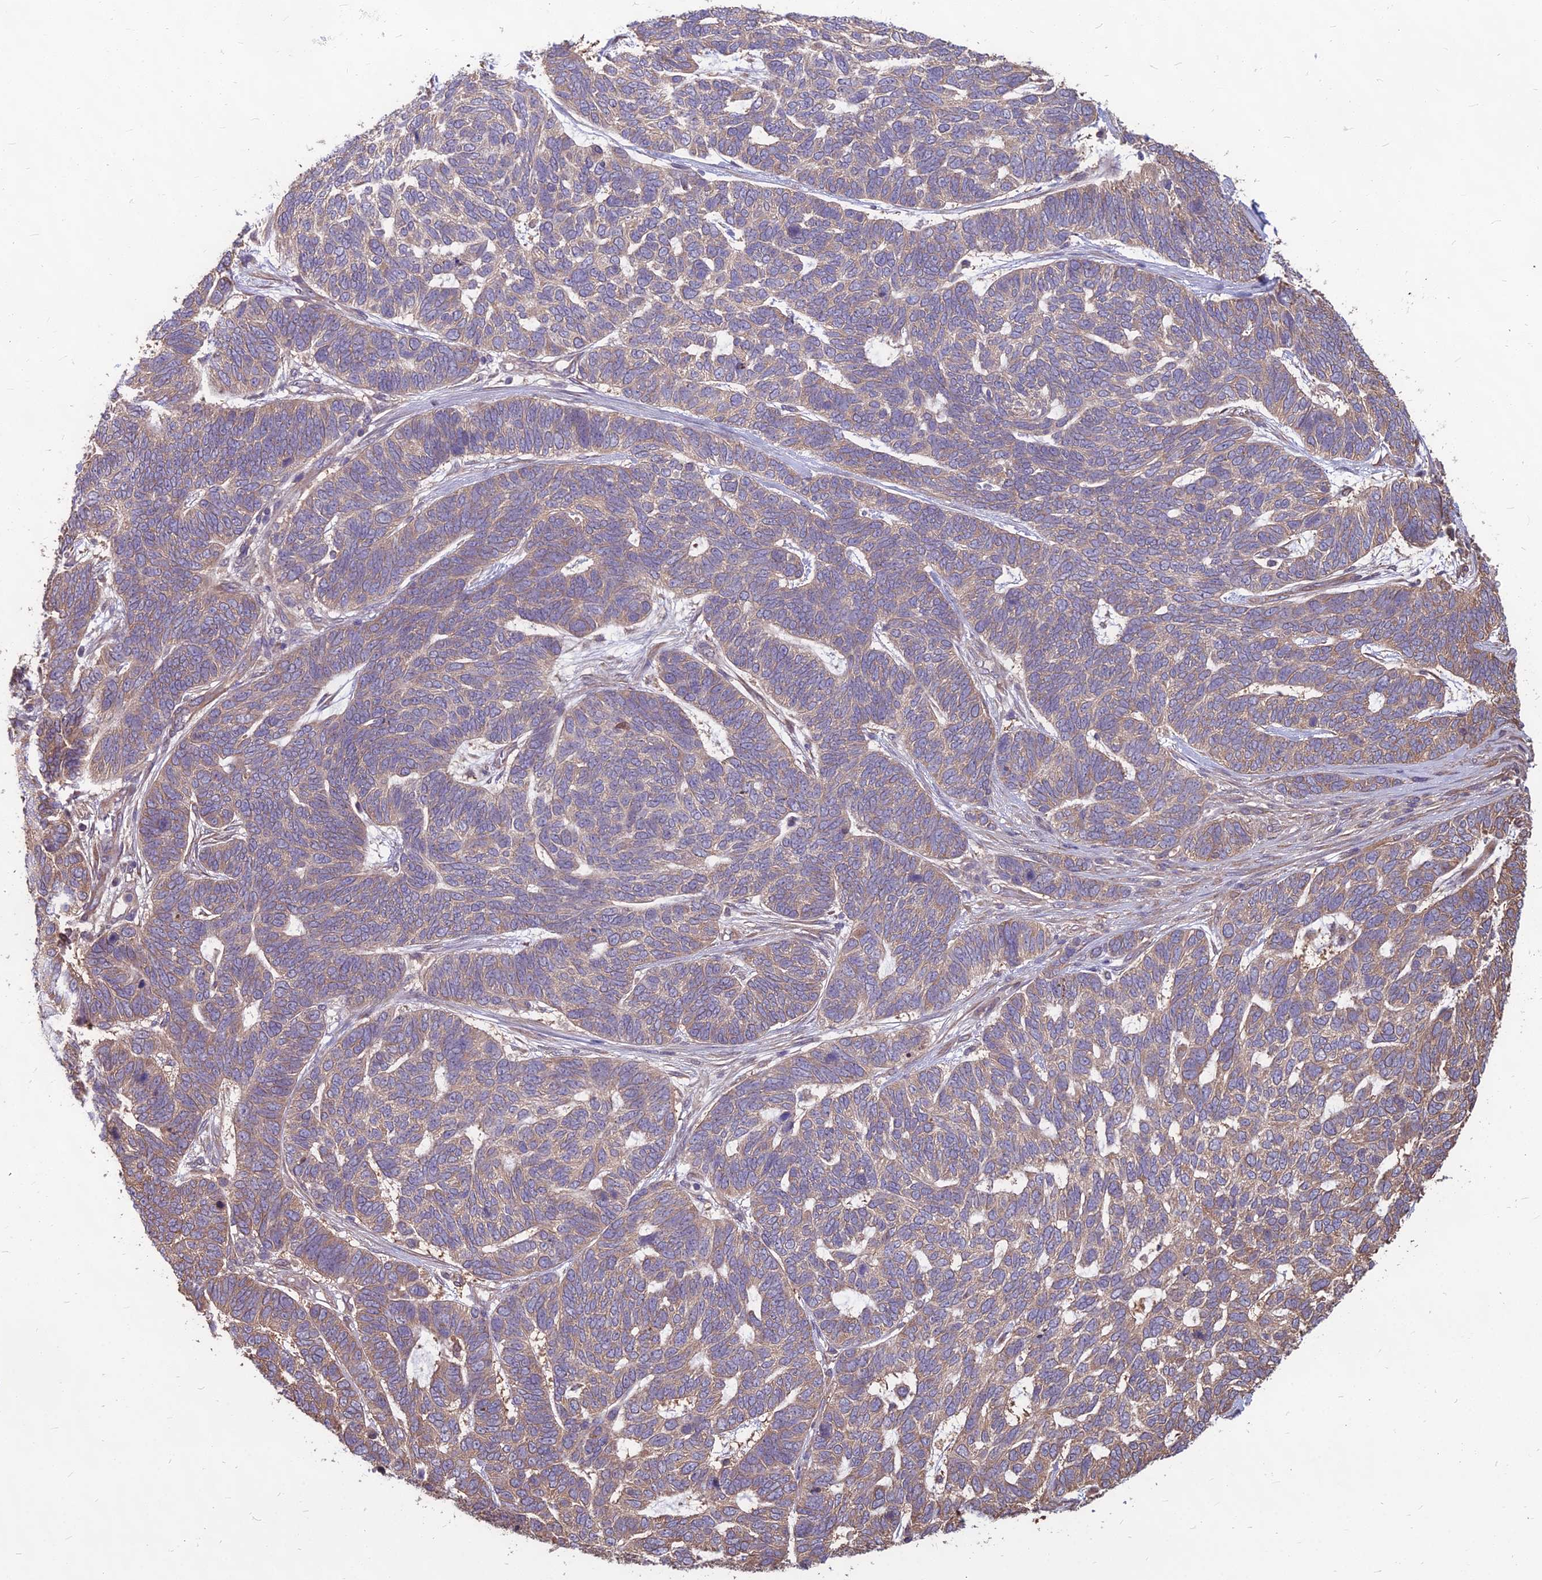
{"staining": {"intensity": "weak", "quantity": "25%-75%", "location": "cytoplasmic/membranous"}, "tissue": "skin cancer", "cell_type": "Tumor cells", "image_type": "cancer", "snomed": [{"axis": "morphology", "description": "Basal cell carcinoma"}, {"axis": "topography", "description": "Skin"}], "caption": "Skin cancer stained for a protein (brown) reveals weak cytoplasmic/membranous positive positivity in approximately 25%-75% of tumor cells.", "gene": "LSM6", "patient": {"sex": "female", "age": 65}}